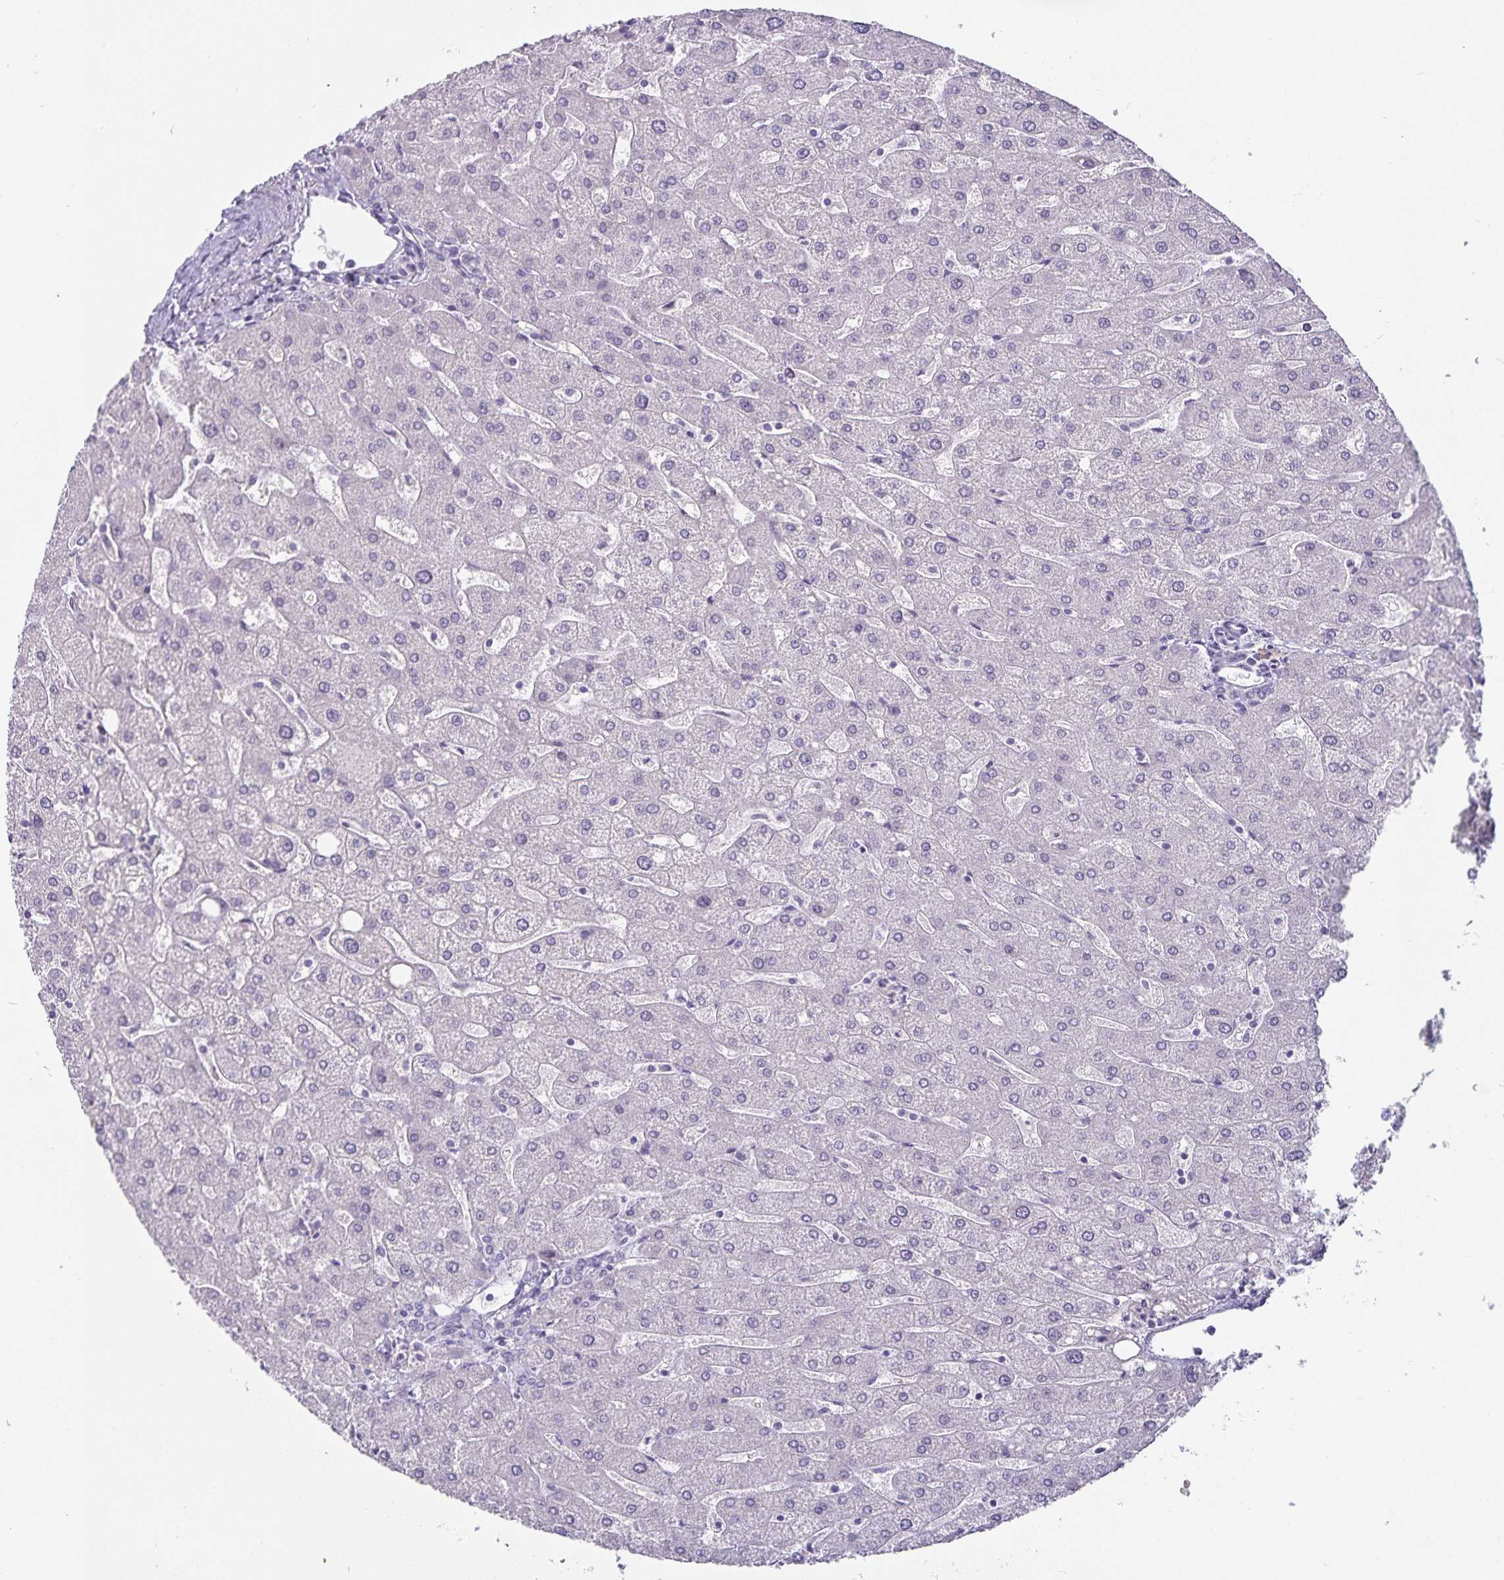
{"staining": {"intensity": "negative", "quantity": "none", "location": "none"}, "tissue": "liver", "cell_type": "Cholangiocytes", "image_type": "normal", "snomed": [{"axis": "morphology", "description": "Normal tissue, NOS"}, {"axis": "topography", "description": "Liver"}], "caption": "IHC image of benign liver: liver stained with DAB demonstrates no significant protein positivity in cholangiocytes. (DAB (3,3'-diaminobenzidine) IHC, high magnification).", "gene": "CA12", "patient": {"sex": "male", "age": 67}}